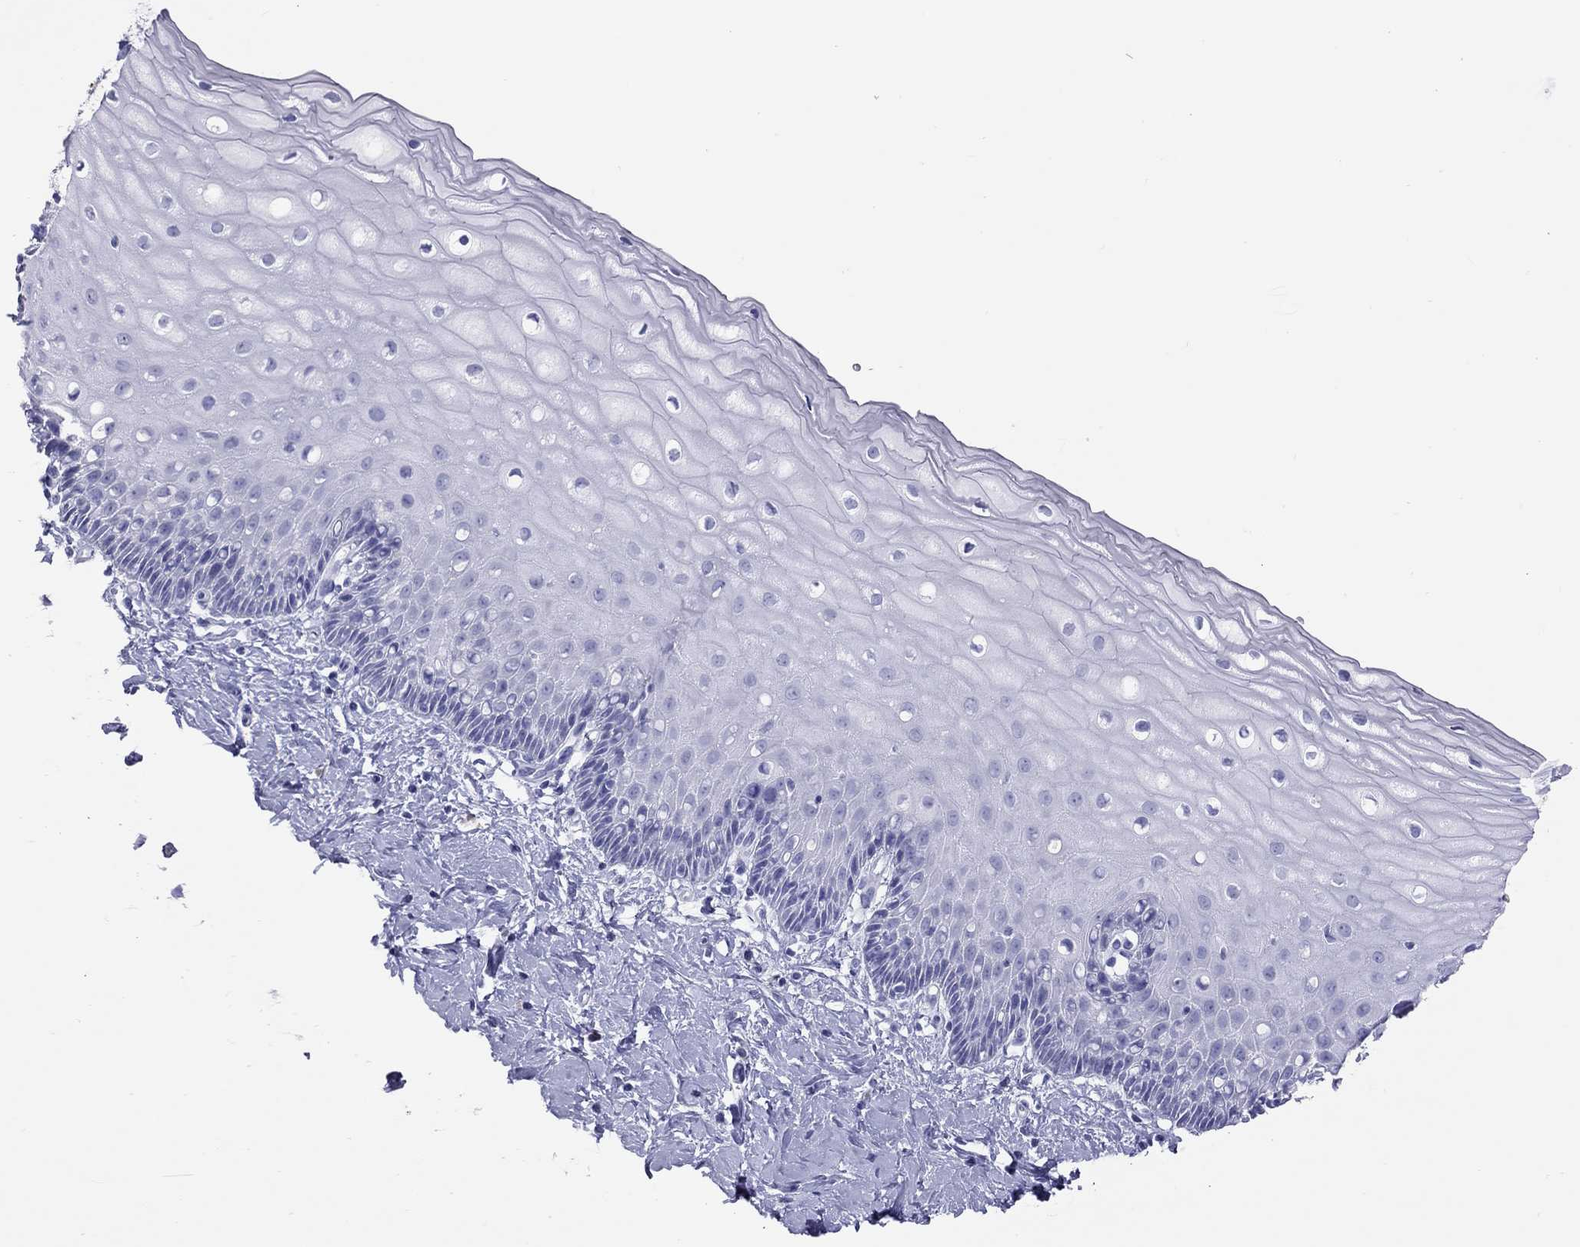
{"staining": {"intensity": "negative", "quantity": "none", "location": "none"}, "tissue": "cervix", "cell_type": "Glandular cells", "image_type": "normal", "snomed": [{"axis": "morphology", "description": "Normal tissue, NOS"}, {"axis": "topography", "description": "Cervix"}], "caption": "Immunohistochemistry (IHC) image of benign cervix stained for a protein (brown), which demonstrates no positivity in glandular cells. Brightfield microscopy of immunohistochemistry stained with DAB (brown) and hematoxylin (blue), captured at high magnification.", "gene": "STAG3", "patient": {"sex": "female", "age": 37}}